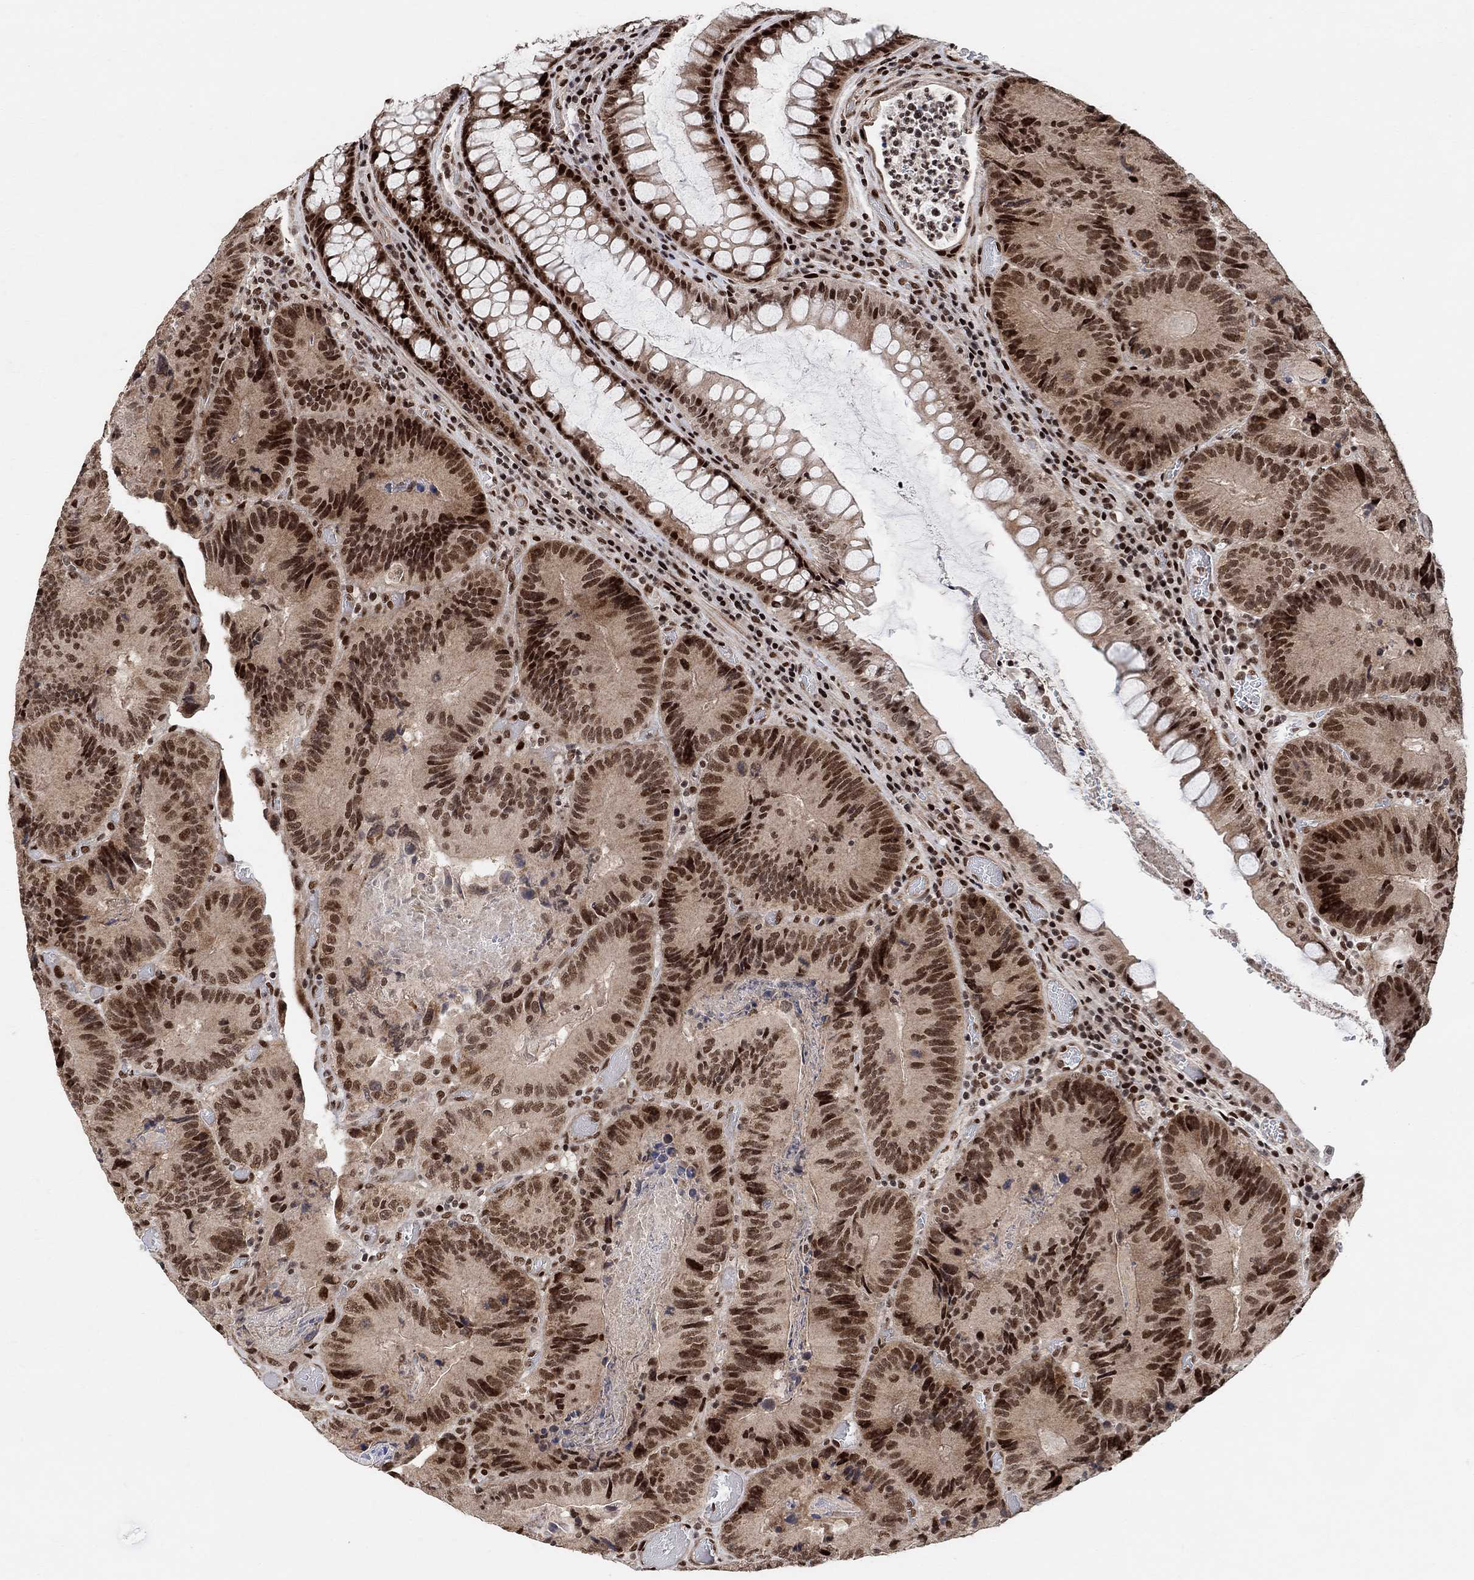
{"staining": {"intensity": "strong", "quantity": ">75%", "location": "nuclear"}, "tissue": "colorectal cancer", "cell_type": "Tumor cells", "image_type": "cancer", "snomed": [{"axis": "morphology", "description": "Adenocarcinoma, NOS"}, {"axis": "topography", "description": "Colon"}], "caption": "A histopathology image showing strong nuclear positivity in about >75% of tumor cells in adenocarcinoma (colorectal), as visualized by brown immunohistochemical staining.", "gene": "E4F1", "patient": {"sex": "female", "age": 86}}